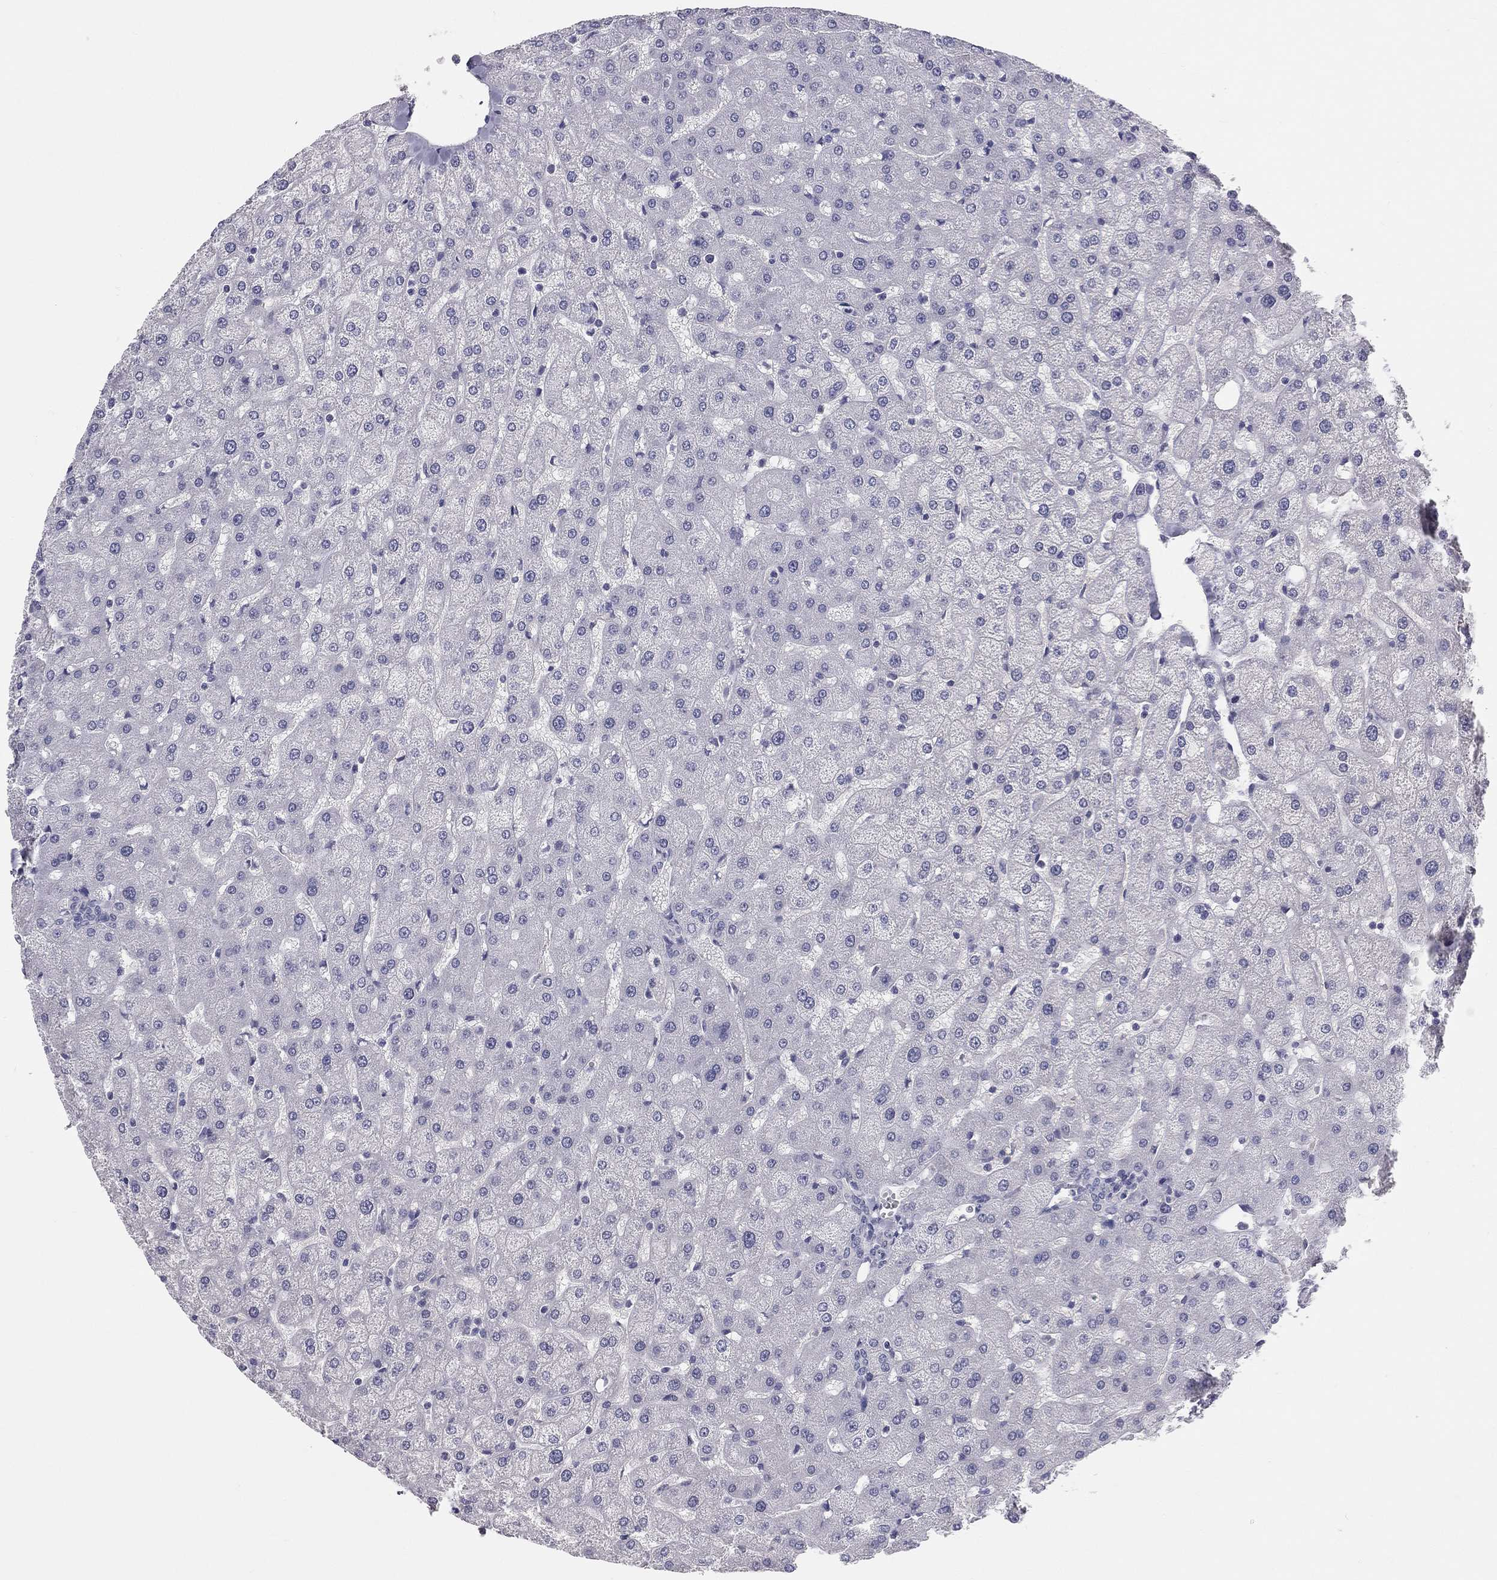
{"staining": {"intensity": "negative", "quantity": "none", "location": "none"}, "tissue": "liver", "cell_type": "Cholangiocytes", "image_type": "normal", "snomed": [{"axis": "morphology", "description": "Normal tissue, NOS"}, {"axis": "topography", "description": "Liver"}], "caption": "DAB immunohistochemical staining of benign human liver exhibits no significant positivity in cholangiocytes. (DAB immunohistochemistry (IHC) visualized using brightfield microscopy, high magnification).", "gene": "MUC13", "patient": {"sex": "female", "age": 50}}